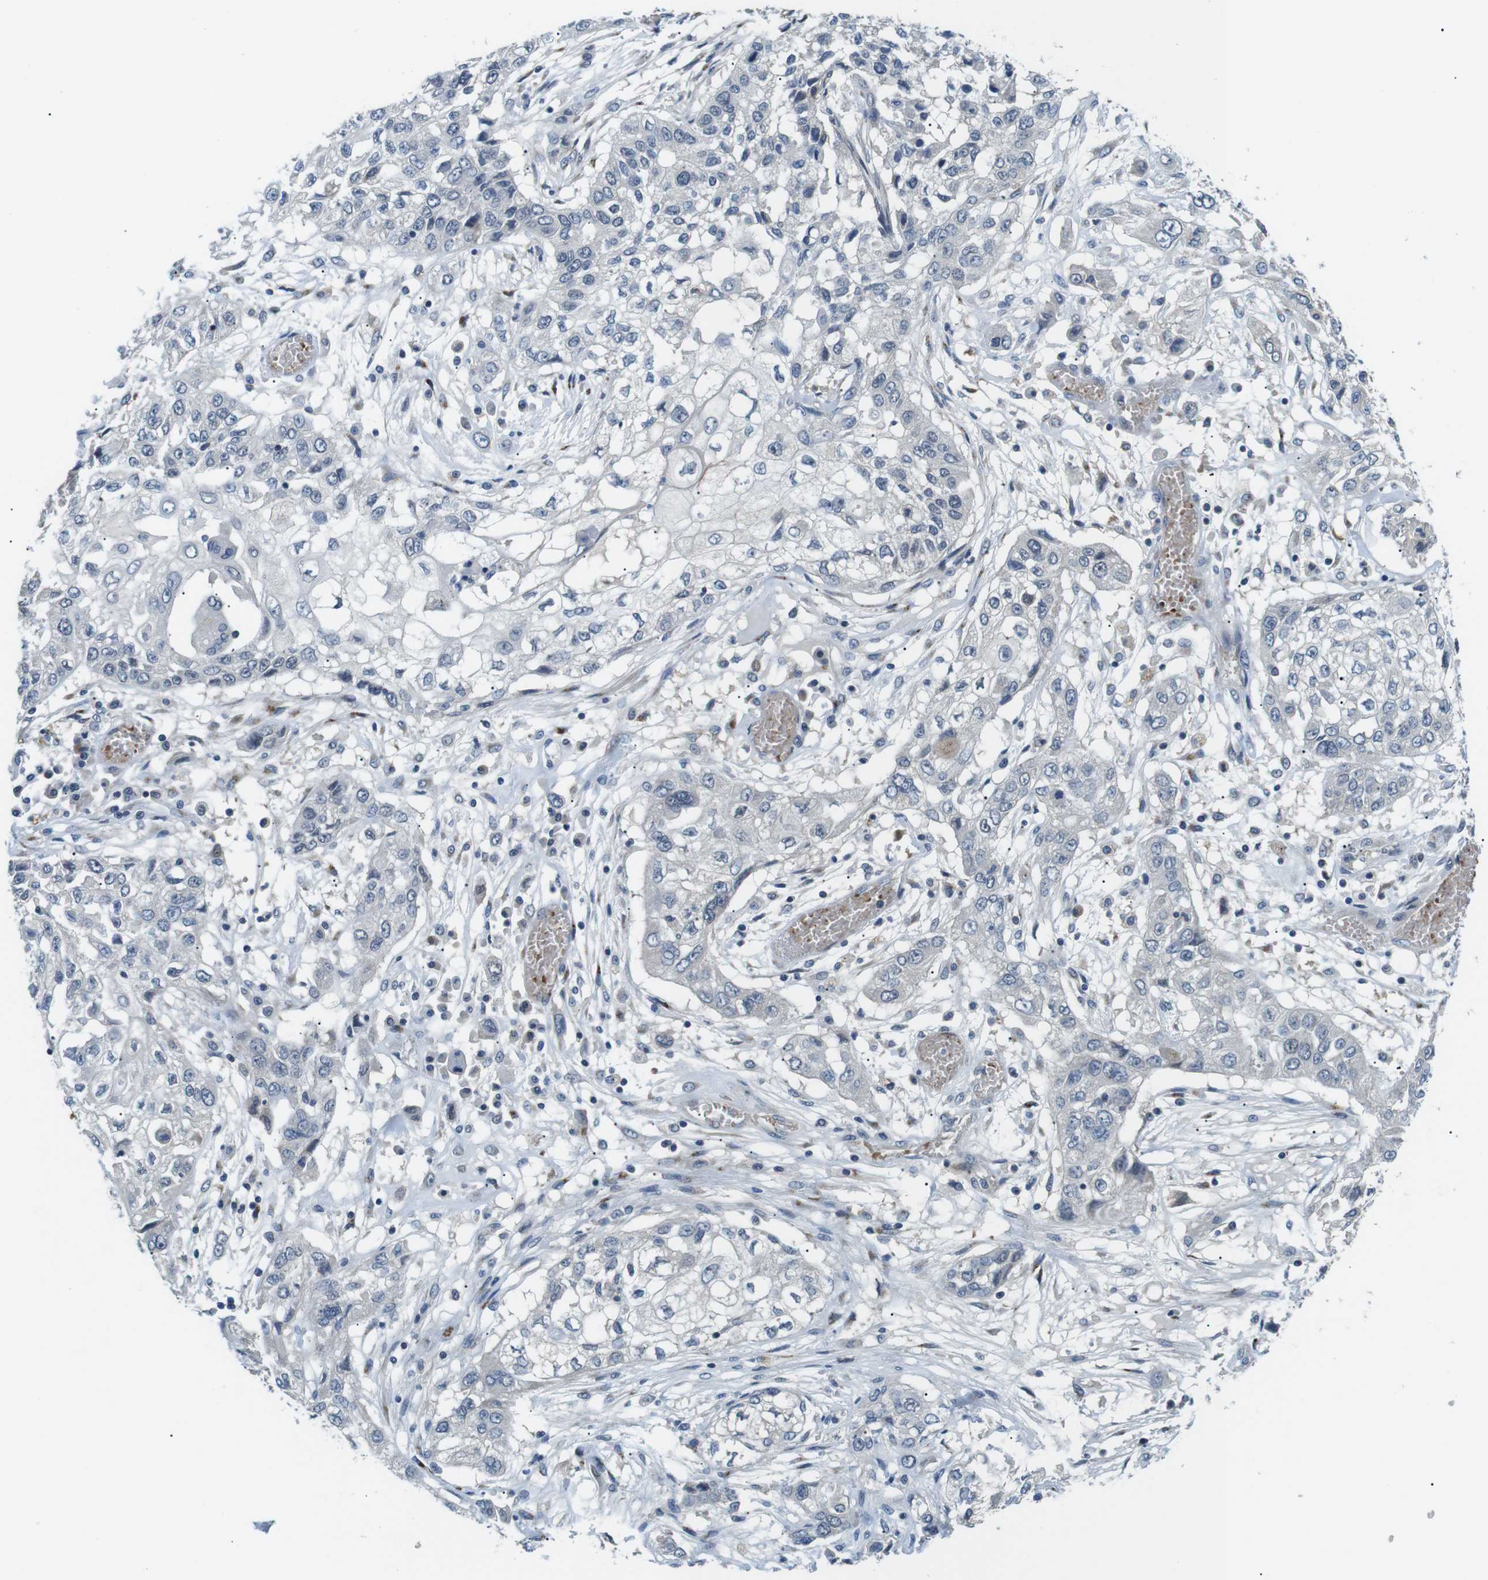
{"staining": {"intensity": "negative", "quantity": "none", "location": "none"}, "tissue": "lung cancer", "cell_type": "Tumor cells", "image_type": "cancer", "snomed": [{"axis": "morphology", "description": "Squamous cell carcinoma, NOS"}, {"axis": "topography", "description": "Lung"}], "caption": "Lung squamous cell carcinoma was stained to show a protein in brown. There is no significant positivity in tumor cells. The staining was performed using DAB (3,3'-diaminobenzidine) to visualize the protein expression in brown, while the nuclei were stained in blue with hematoxylin (Magnification: 20x).", "gene": "WSCD1", "patient": {"sex": "male", "age": 71}}